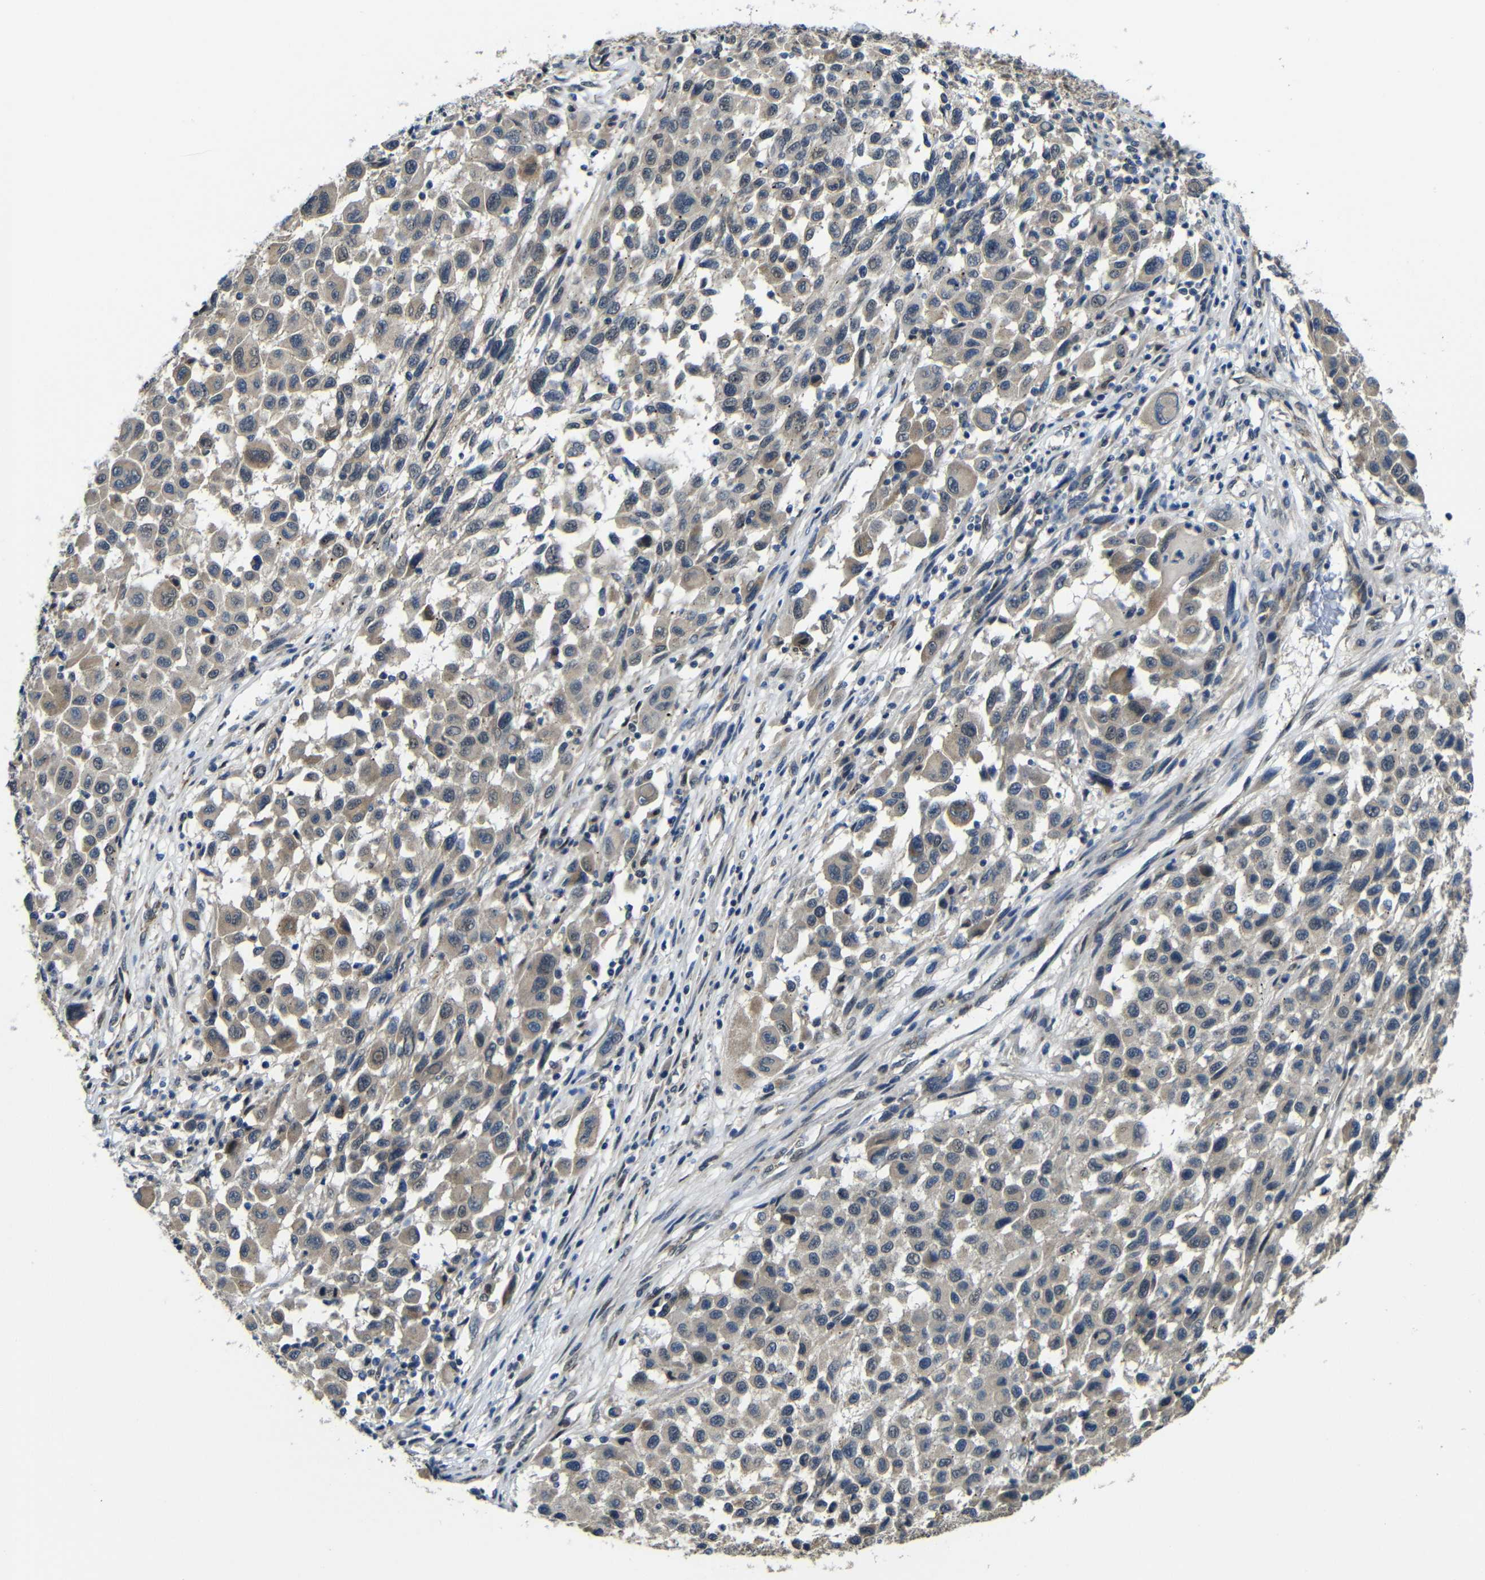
{"staining": {"intensity": "moderate", "quantity": "25%-75%", "location": "cytoplasmic/membranous"}, "tissue": "melanoma", "cell_type": "Tumor cells", "image_type": "cancer", "snomed": [{"axis": "morphology", "description": "Malignant melanoma, Metastatic site"}, {"axis": "topography", "description": "Lymph node"}], "caption": "Moderate cytoplasmic/membranous positivity for a protein is present in about 25%-75% of tumor cells of melanoma using IHC.", "gene": "FAM172A", "patient": {"sex": "male", "age": 61}}